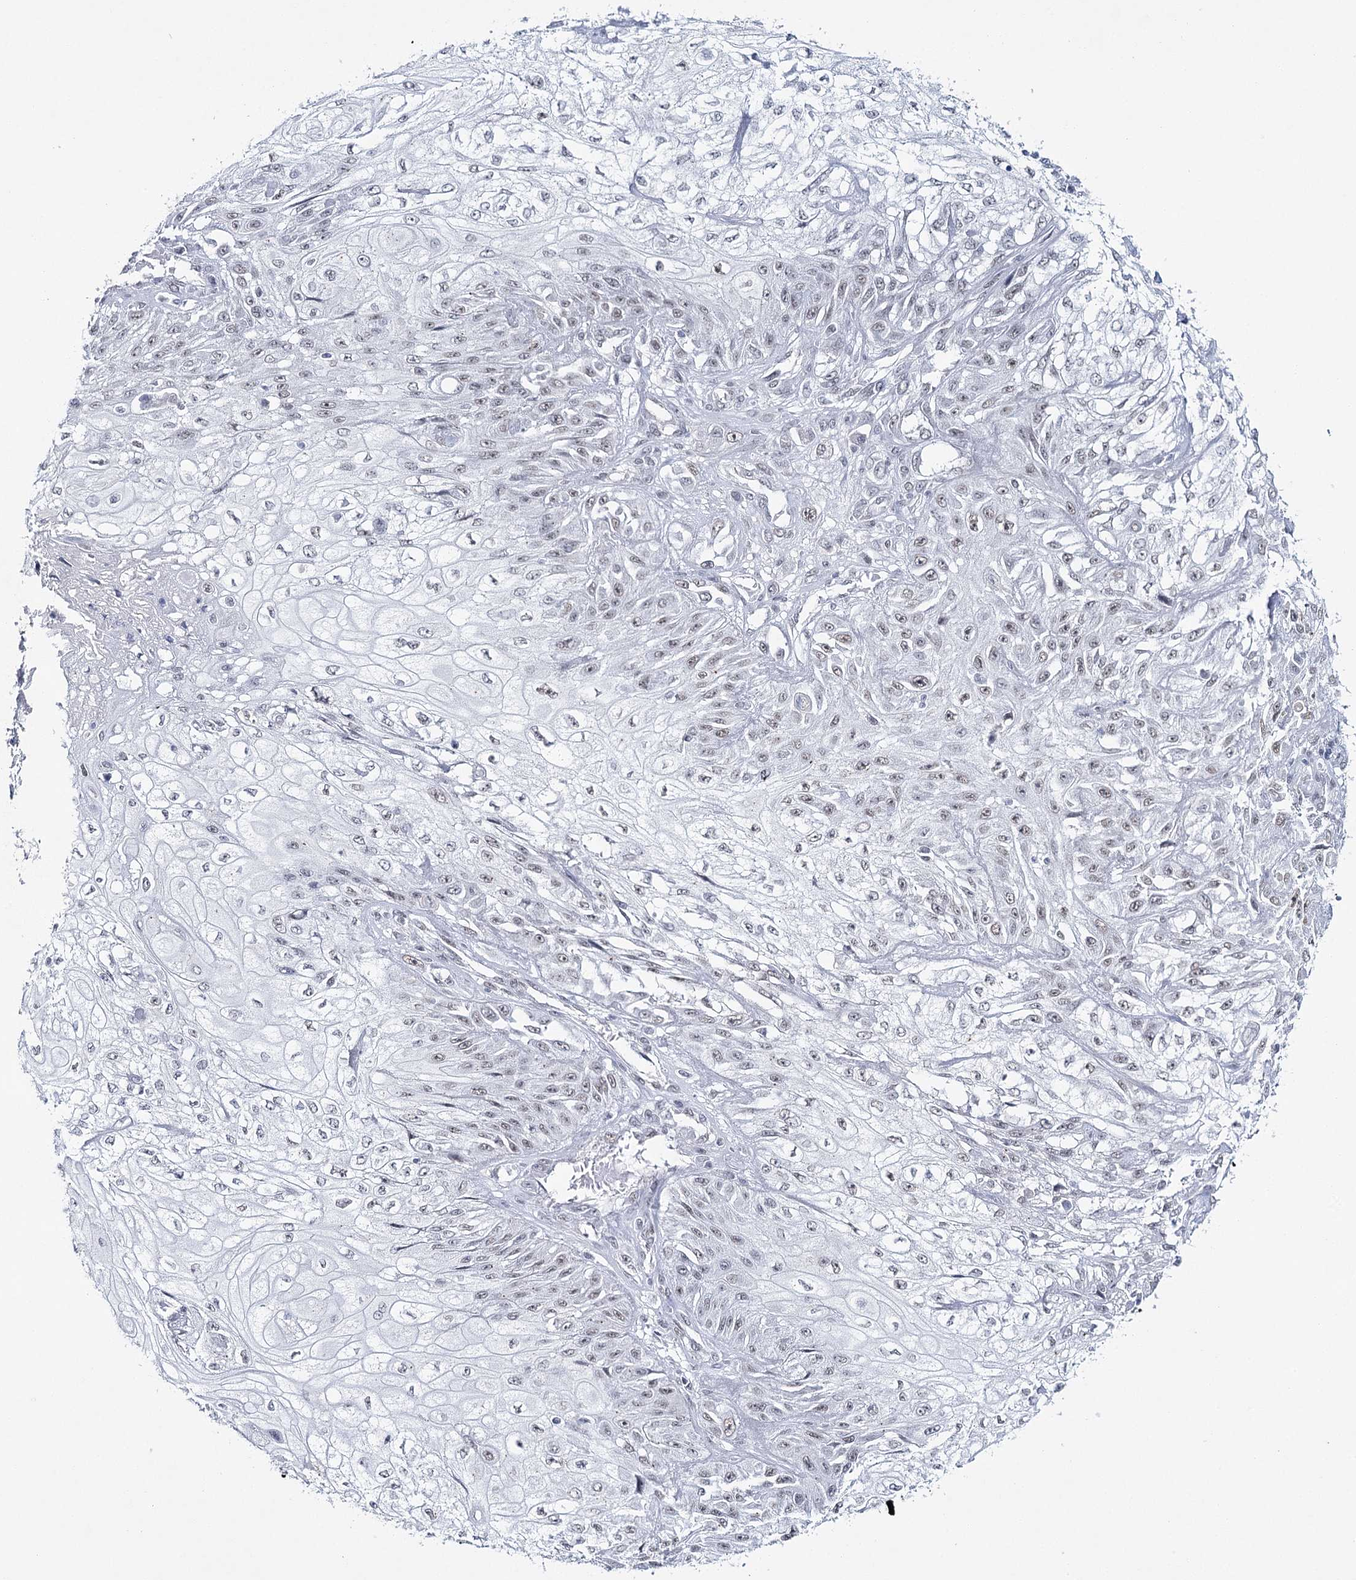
{"staining": {"intensity": "weak", "quantity": ">75%", "location": "nuclear"}, "tissue": "skin cancer", "cell_type": "Tumor cells", "image_type": "cancer", "snomed": [{"axis": "morphology", "description": "Squamous cell carcinoma, NOS"}, {"axis": "morphology", "description": "Squamous cell carcinoma, metastatic, NOS"}, {"axis": "topography", "description": "Skin"}, {"axis": "topography", "description": "Lymph node"}], "caption": "Immunohistochemical staining of human squamous cell carcinoma (skin) exhibits low levels of weak nuclear expression in approximately >75% of tumor cells. Nuclei are stained in blue.", "gene": "ZC3H8", "patient": {"sex": "male", "age": 75}}